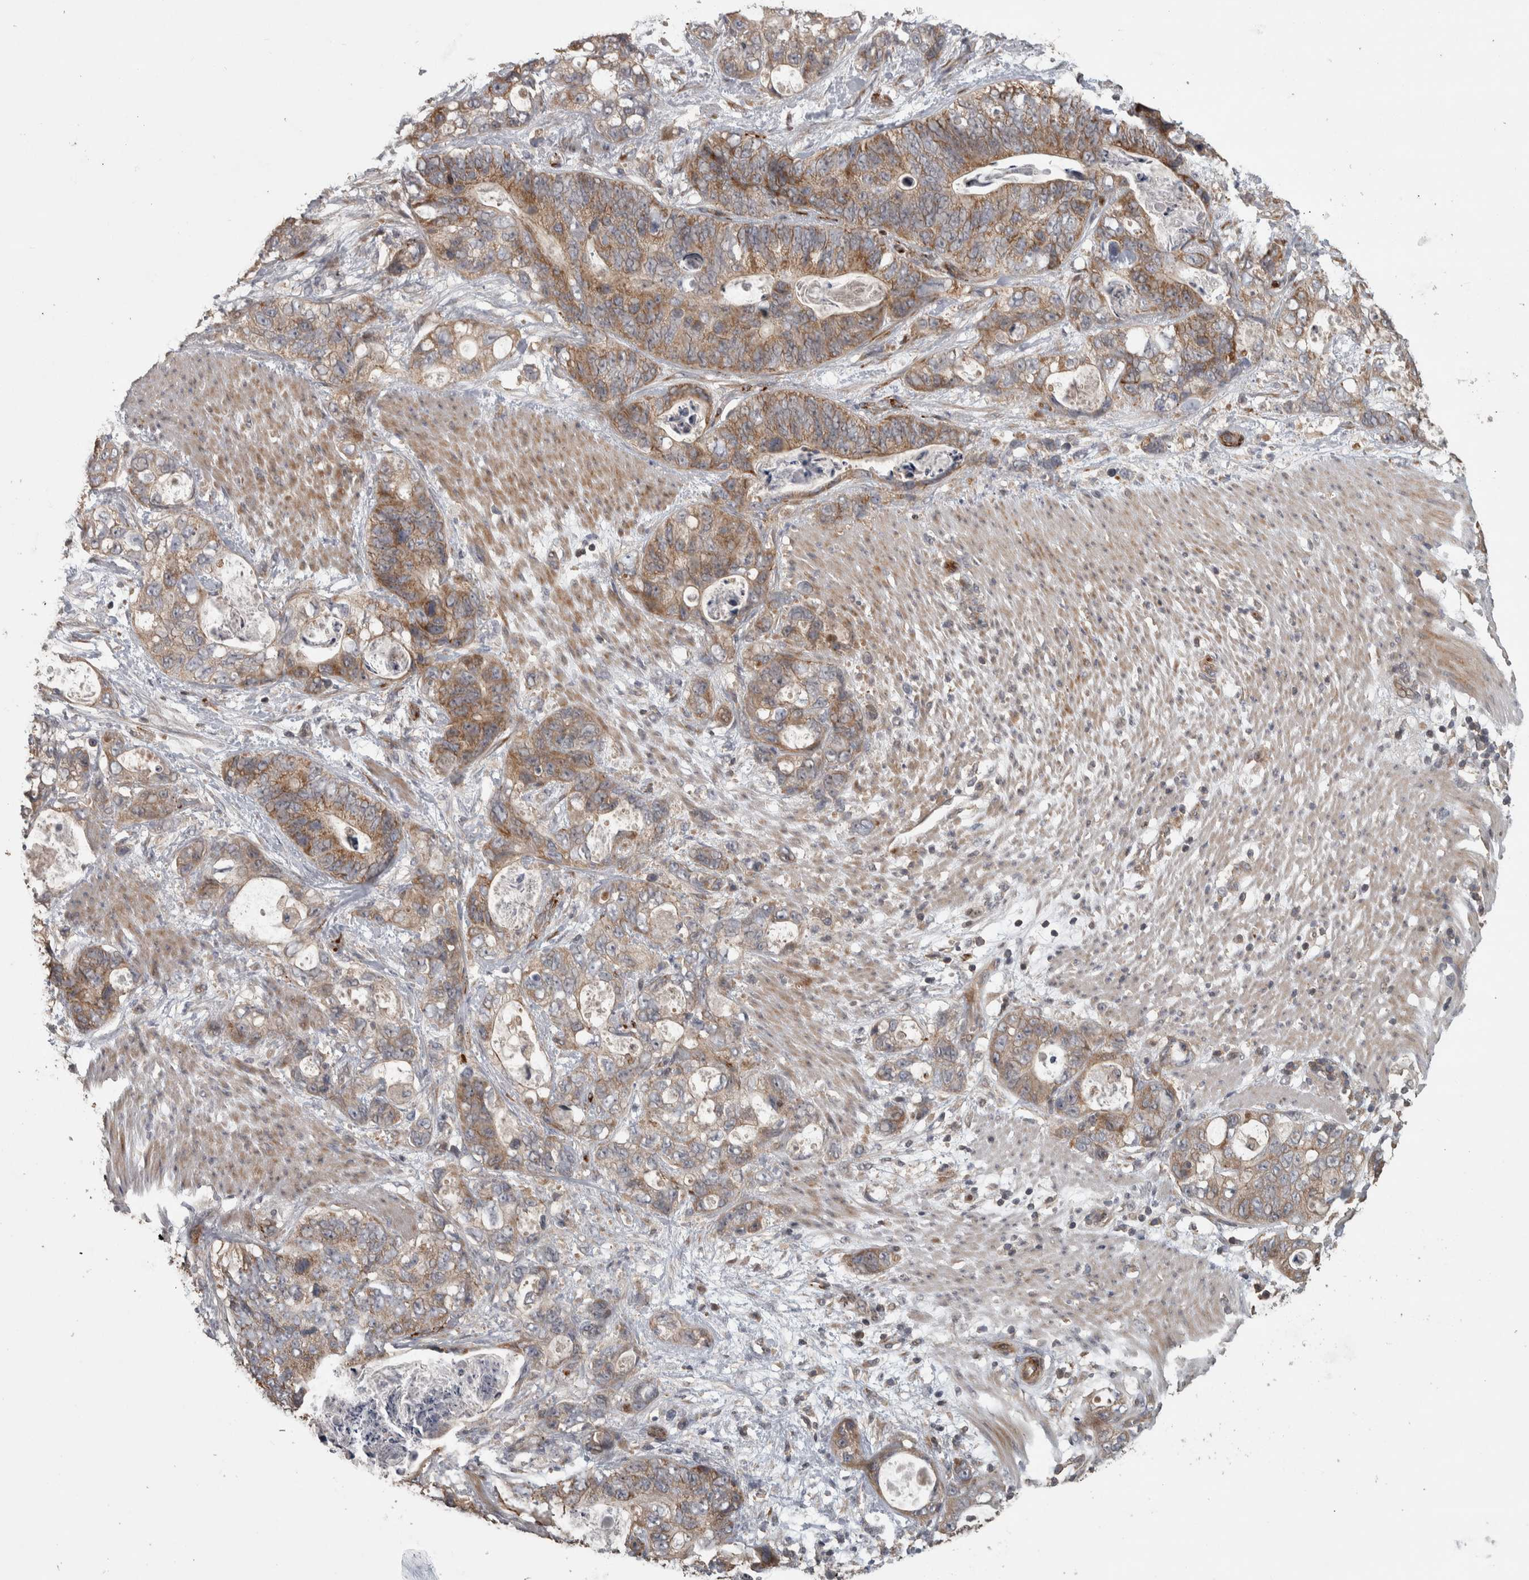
{"staining": {"intensity": "moderate", "quantity": ">75%", "location": "cytoplasmic/membranous"}, "tissue": "stomach cancer", "cell_type": "Tumor cells", "image_type": "cancer", "snomed": [{"axis": "morphology", "description": "Normal tissue, NOS"}, {"axis": "morphology", "description": "Adenocarcinoma, NOS"}, {"axis": "topography", "description": "Stomach"}], "caption": "This is an image of IHC staining of adenocarcinoma (stomach), which shows moderate expression in the cytoplasmic/membranous of tumor cells.", "gene": "ERAL1", "patient": {"sex": "female", "age": 89}}